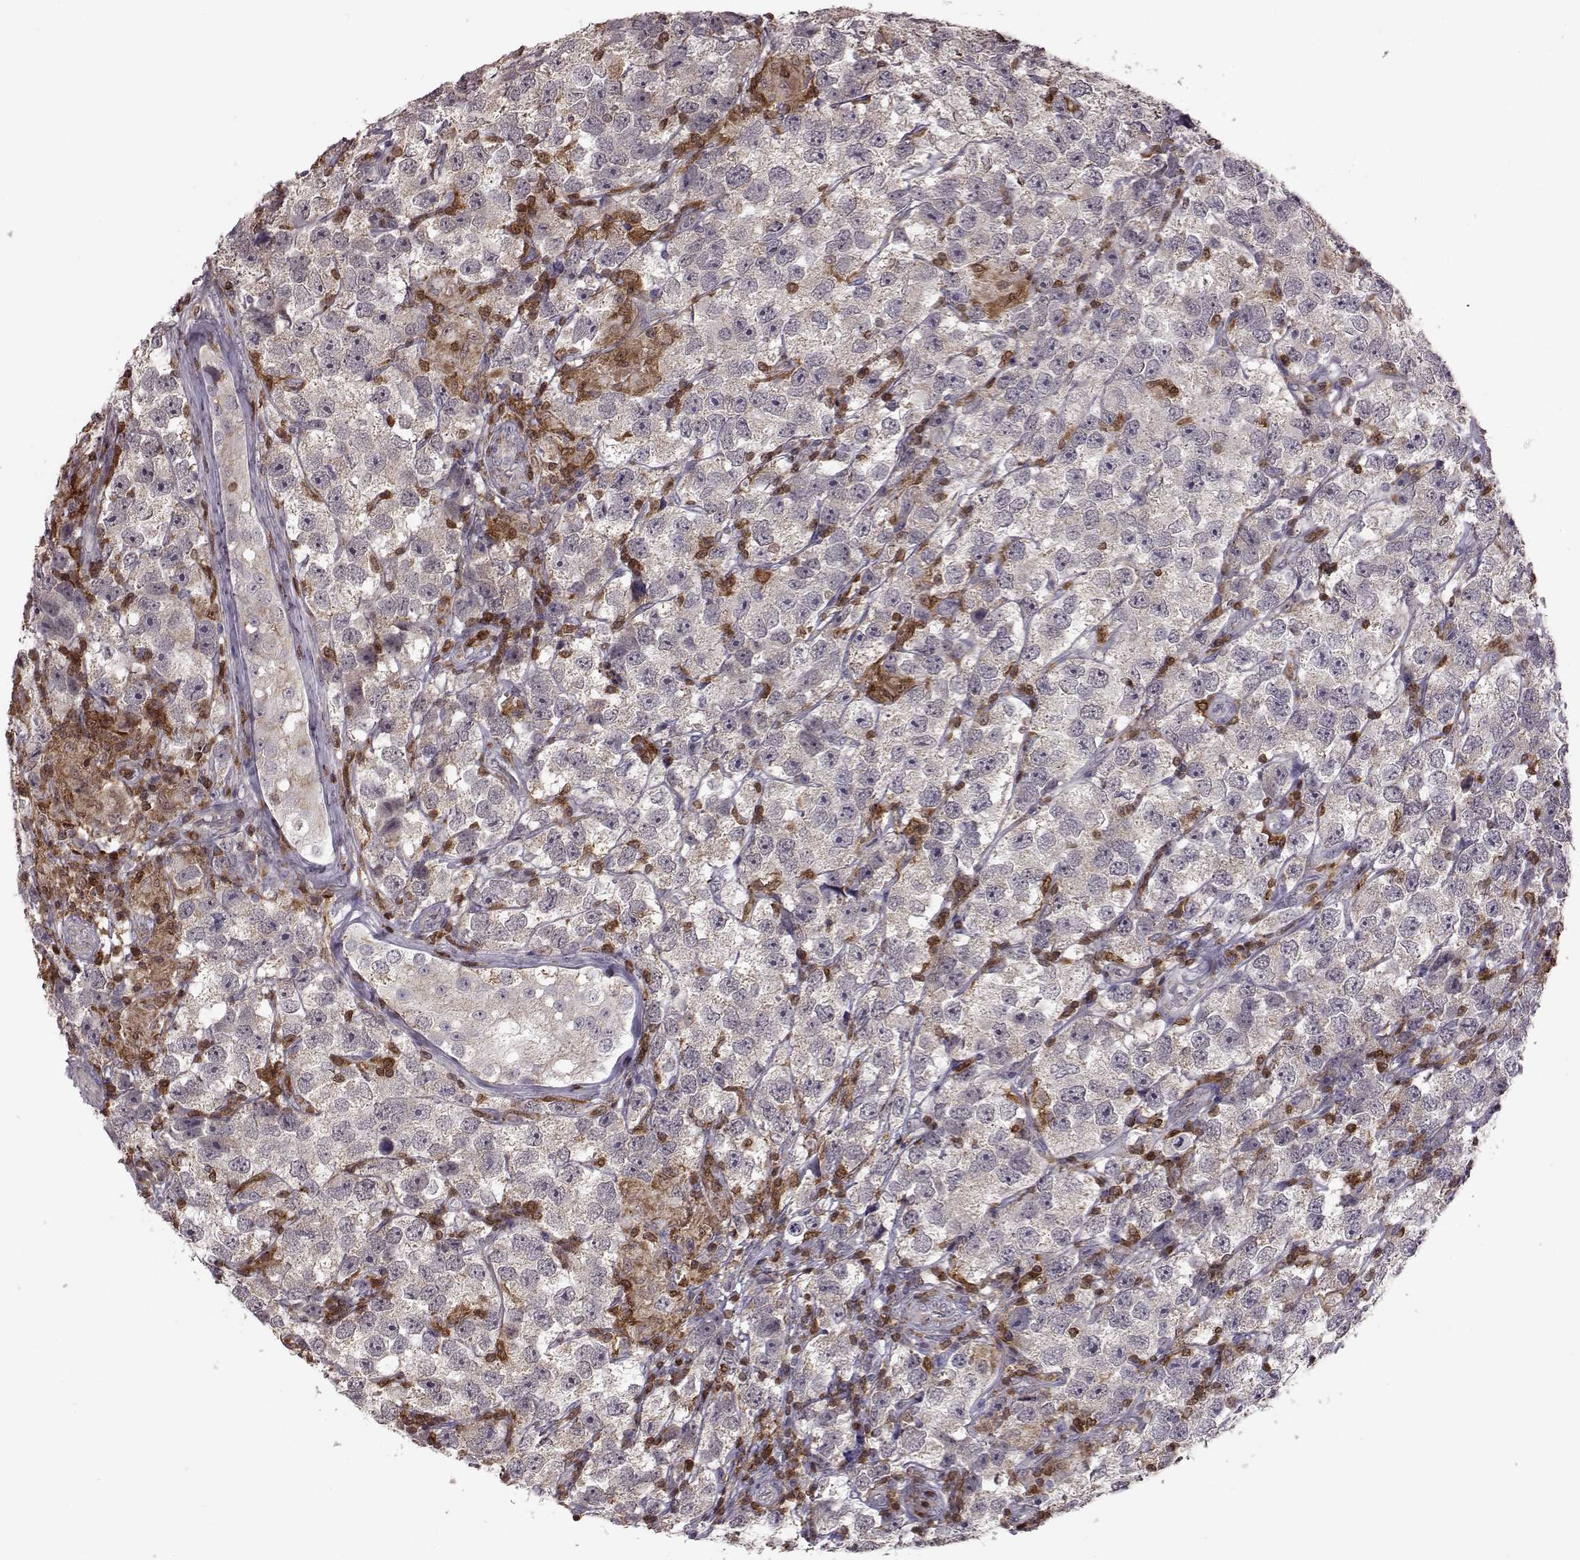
{"staining": {"intensity": "negative", "quantity": "none", "location": "none"}, "tissue": "testis cancer", "cell_type": "Tumor cells", "image_type": "cancer", "snomed": [{"axis": "morphology", "description": "Seminoma, NOS"}, {"axis": "topography", "description": "Testis"}], "caption": "Image shows no protein staining in tumor cells of testis seminoma tissue.", "gene": "DOK2", "patient": {"sex": "male", "age": 26}}